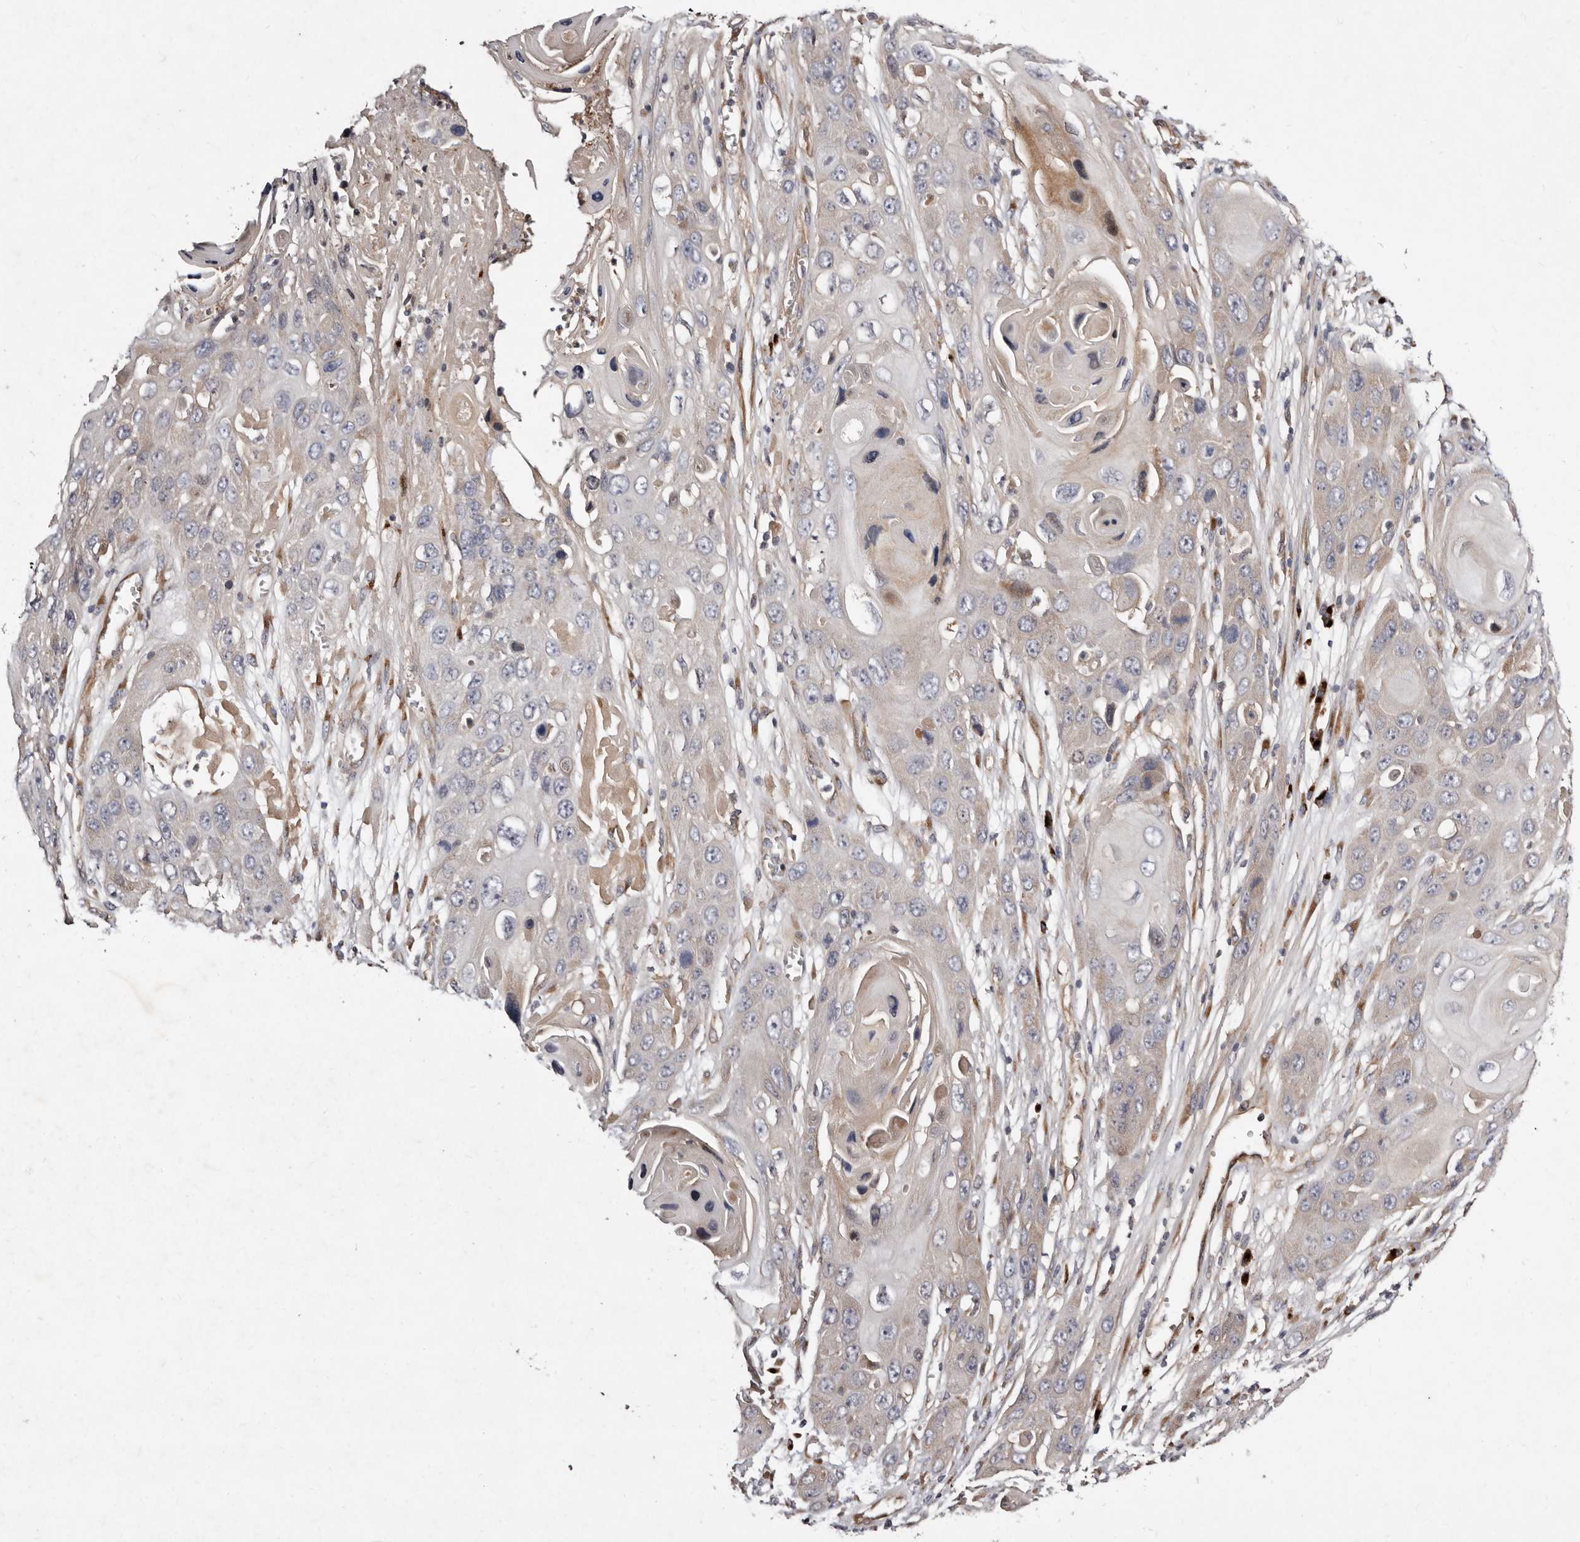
{"staining": {"intensity": "negative", "quantity": "none", "location": "none"}, "tissue": "skin cancer", "cell_type": "Tumor cells", "image_type": "cancer", "snomed": [{"axis": "morphology", "description": "Squamous cell carcinoma, NOS"}, {"axis": "topography", "description": "Skin"}], "caption": "High power microscopy histopathology image of an immunohistochemistry photomicrograph of skin cancer (squamous cell carcinoma), revealing no significant staining in tumor cells.", "gene": "DACT2", "patient": {"sex": "male", "age": 55}}